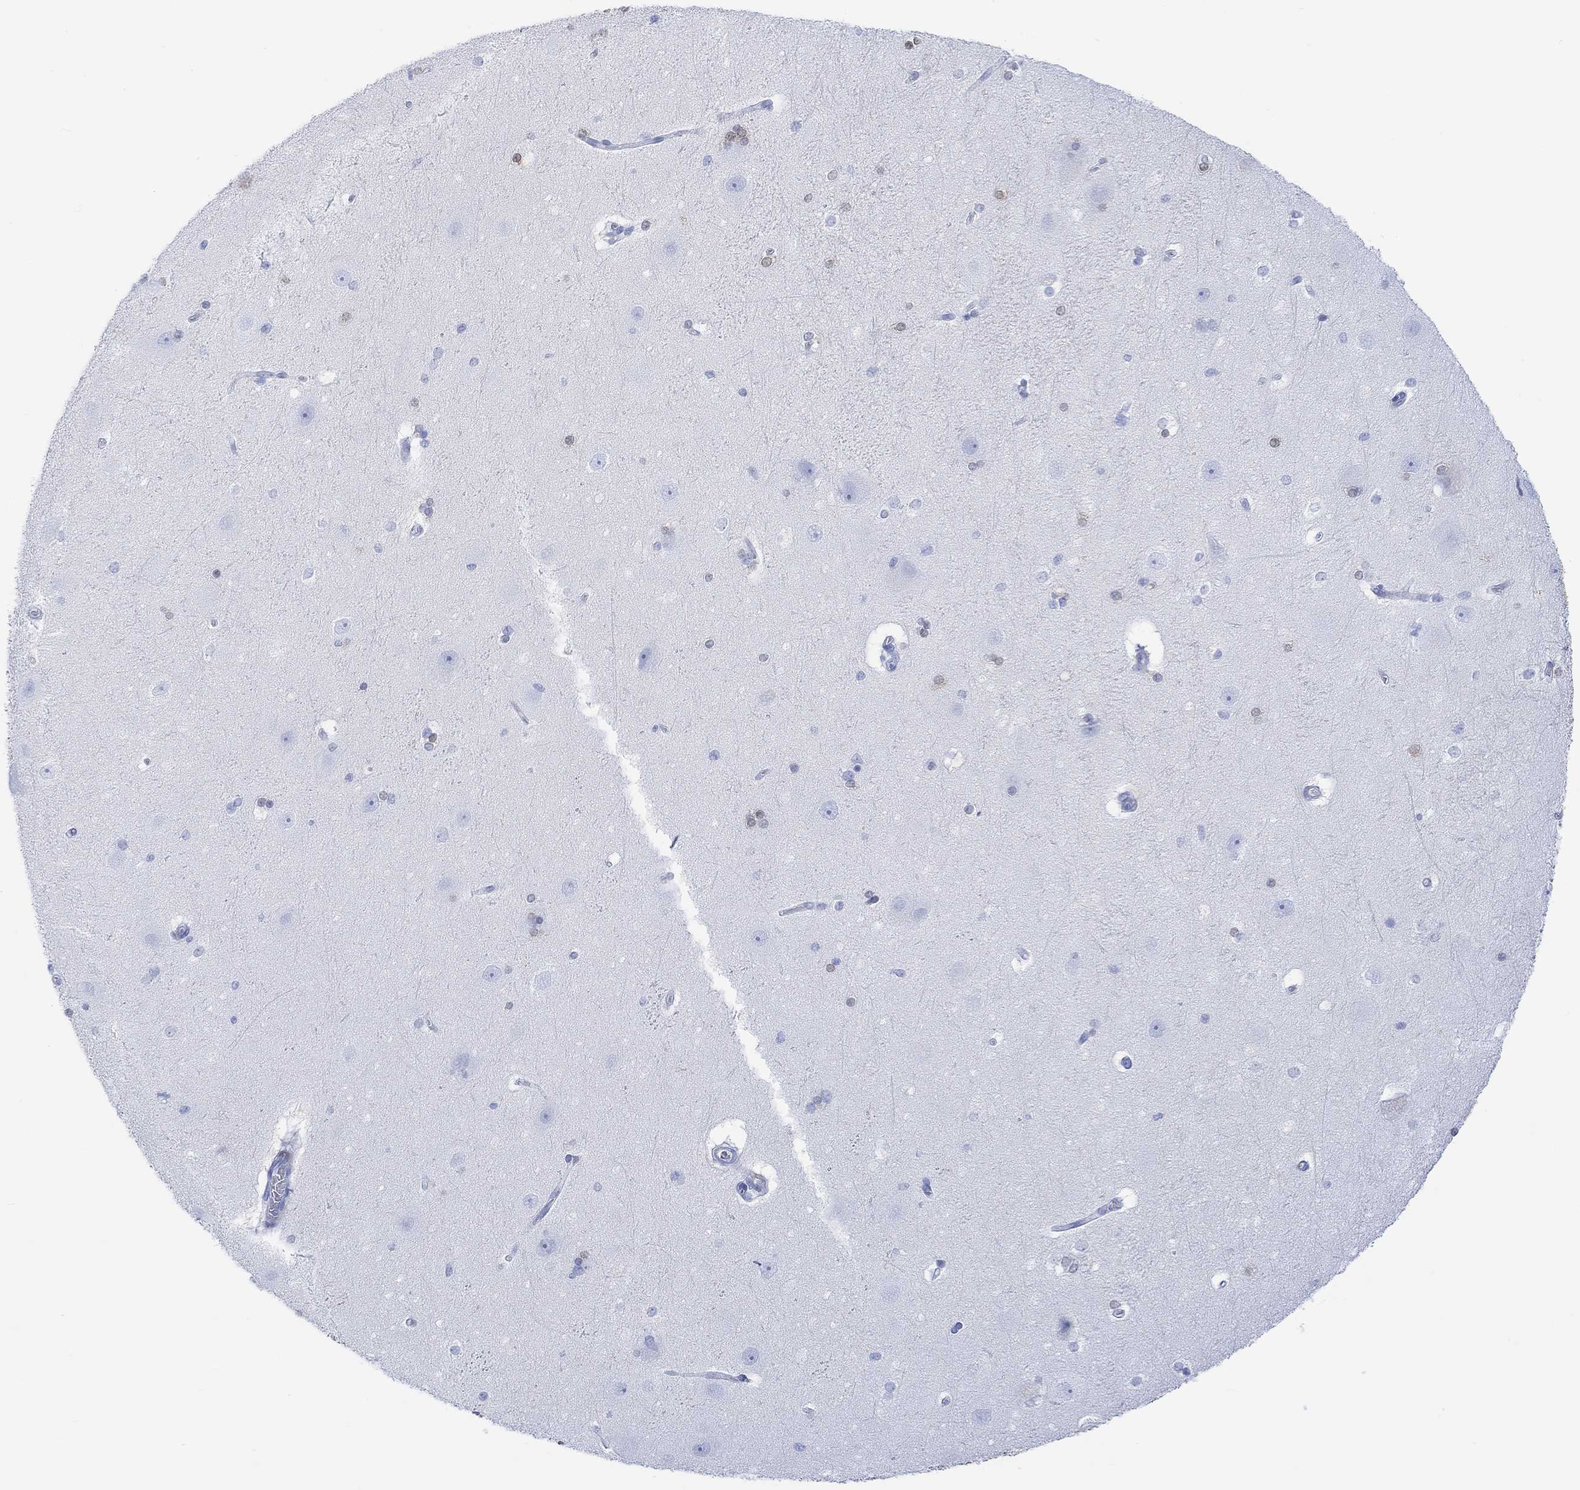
{"staining": {"intensity": "weak", "quantity": "25%-75%", "location": "nuclear"}, "tissue": "hippocampus", "cell_type": "Glial cells", "image_type": "normal", "snomed": [{"axis": "morphology", "description": "Normal tissue, NOS"}, {"axis": "topography", "description": "Cerebral cortex"}, {"axis": "topography", "description": "Hippocampus"}], "caption": "Glial cells demonstrate low levels of weak nuclear positivity in about 25%-75% of cells in unremarkable human hippocampus. The staining was performed using DAB (3,3'-diaminobenzidine), with brown indicating positive protein expression. Nuclei are stained blue with hematoxylin.", "gene": "TPPP3", "patient": {"sex": "female", "age": 19}}